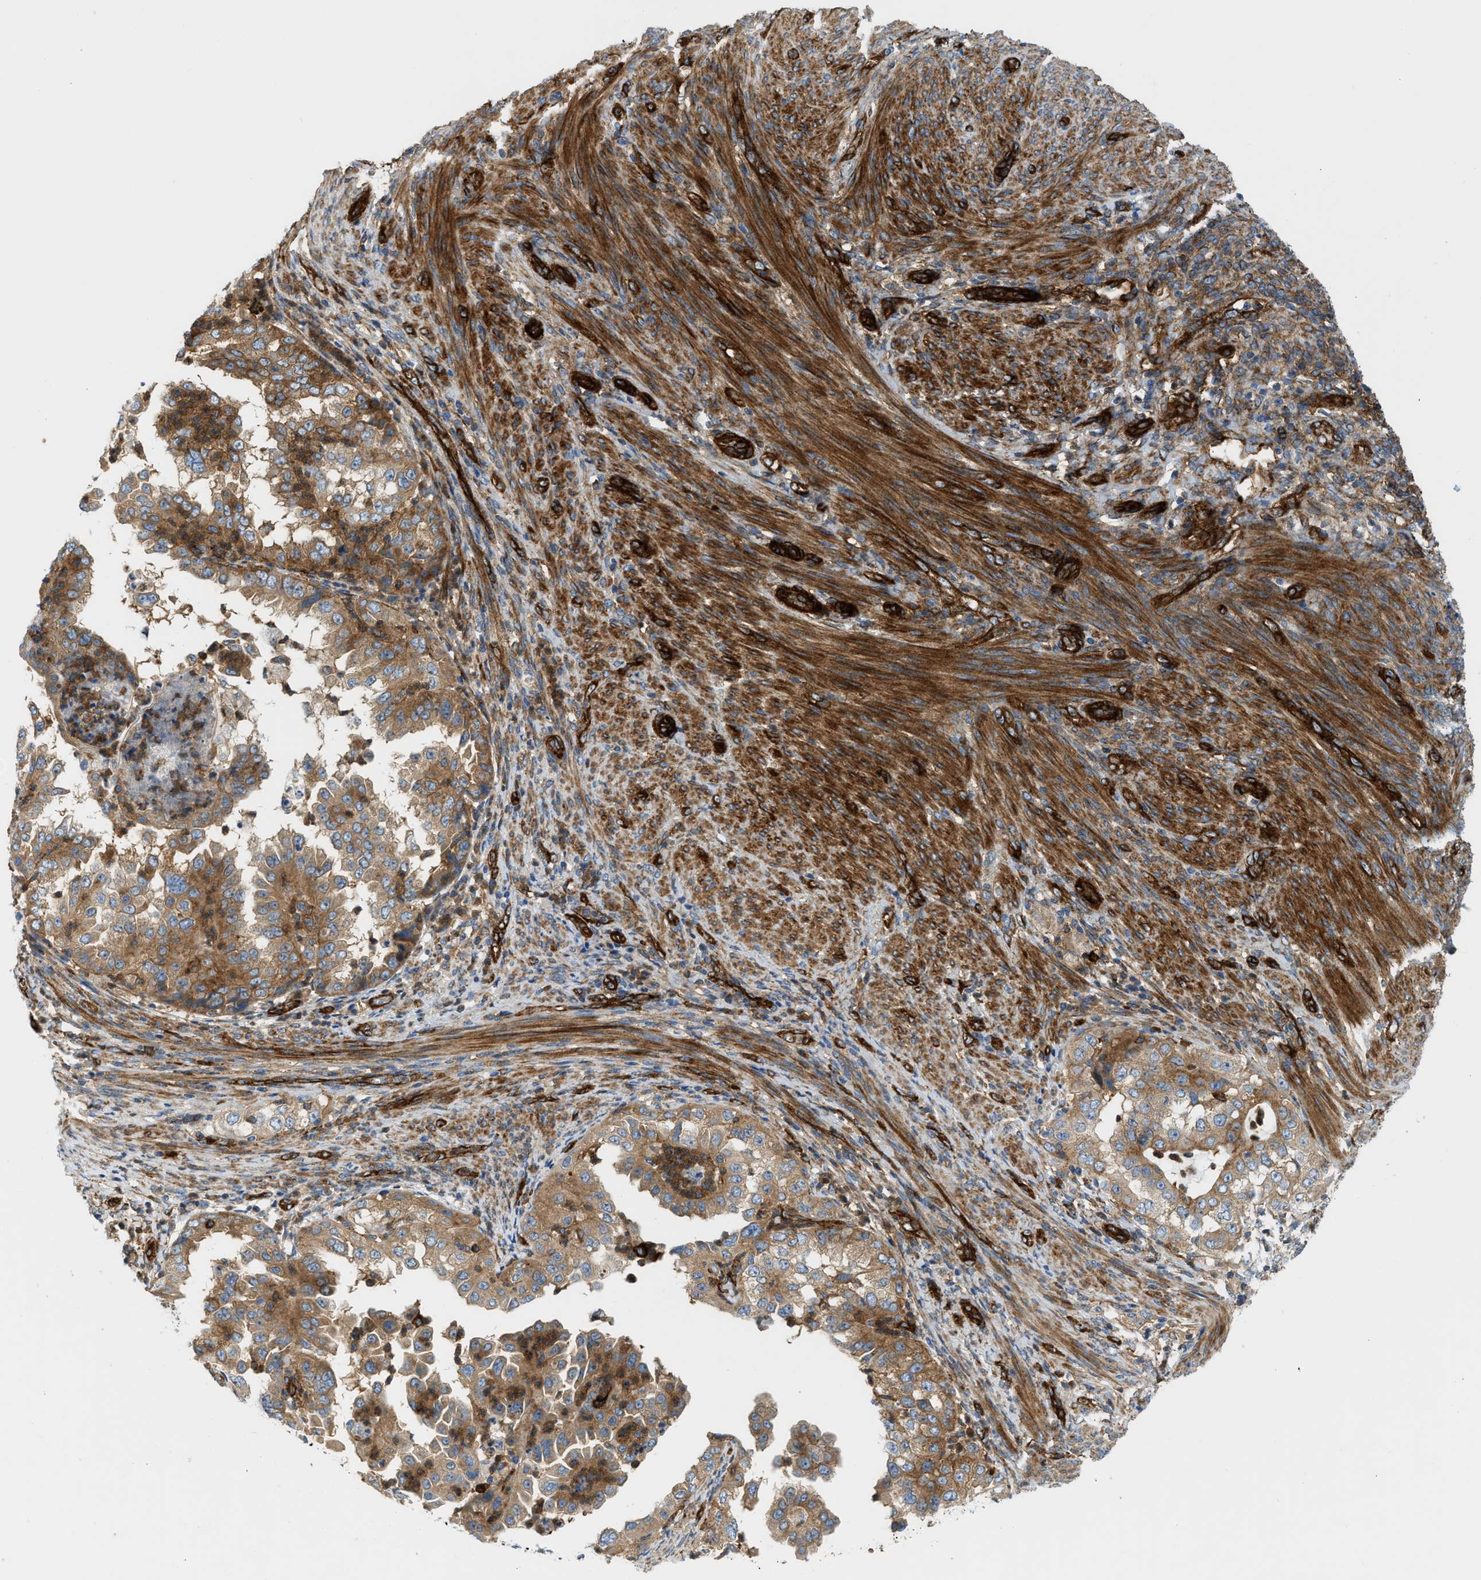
{"staining": {"intensity": "moderate", "quantity": ">75%", "location": "cytoplasmic/membranous"}, "tissue": "endometrial cancer", "cell_type": "Tumor cells", "image_type": "cancer", "snomed": [{"axis": "morphology", "description": "Adenocarcinoma, NOS"}, {"axis": "topography", "description": "Endometrium"}], "caption": "Tumor cells exhibit medium levels of moderate cytoplasmic/membranous positivity in approximately >75% of cells in human adenocarcinoma (endometrial).", "gene": "HIP1", "patient": {"sex": "female", "age": 85}}